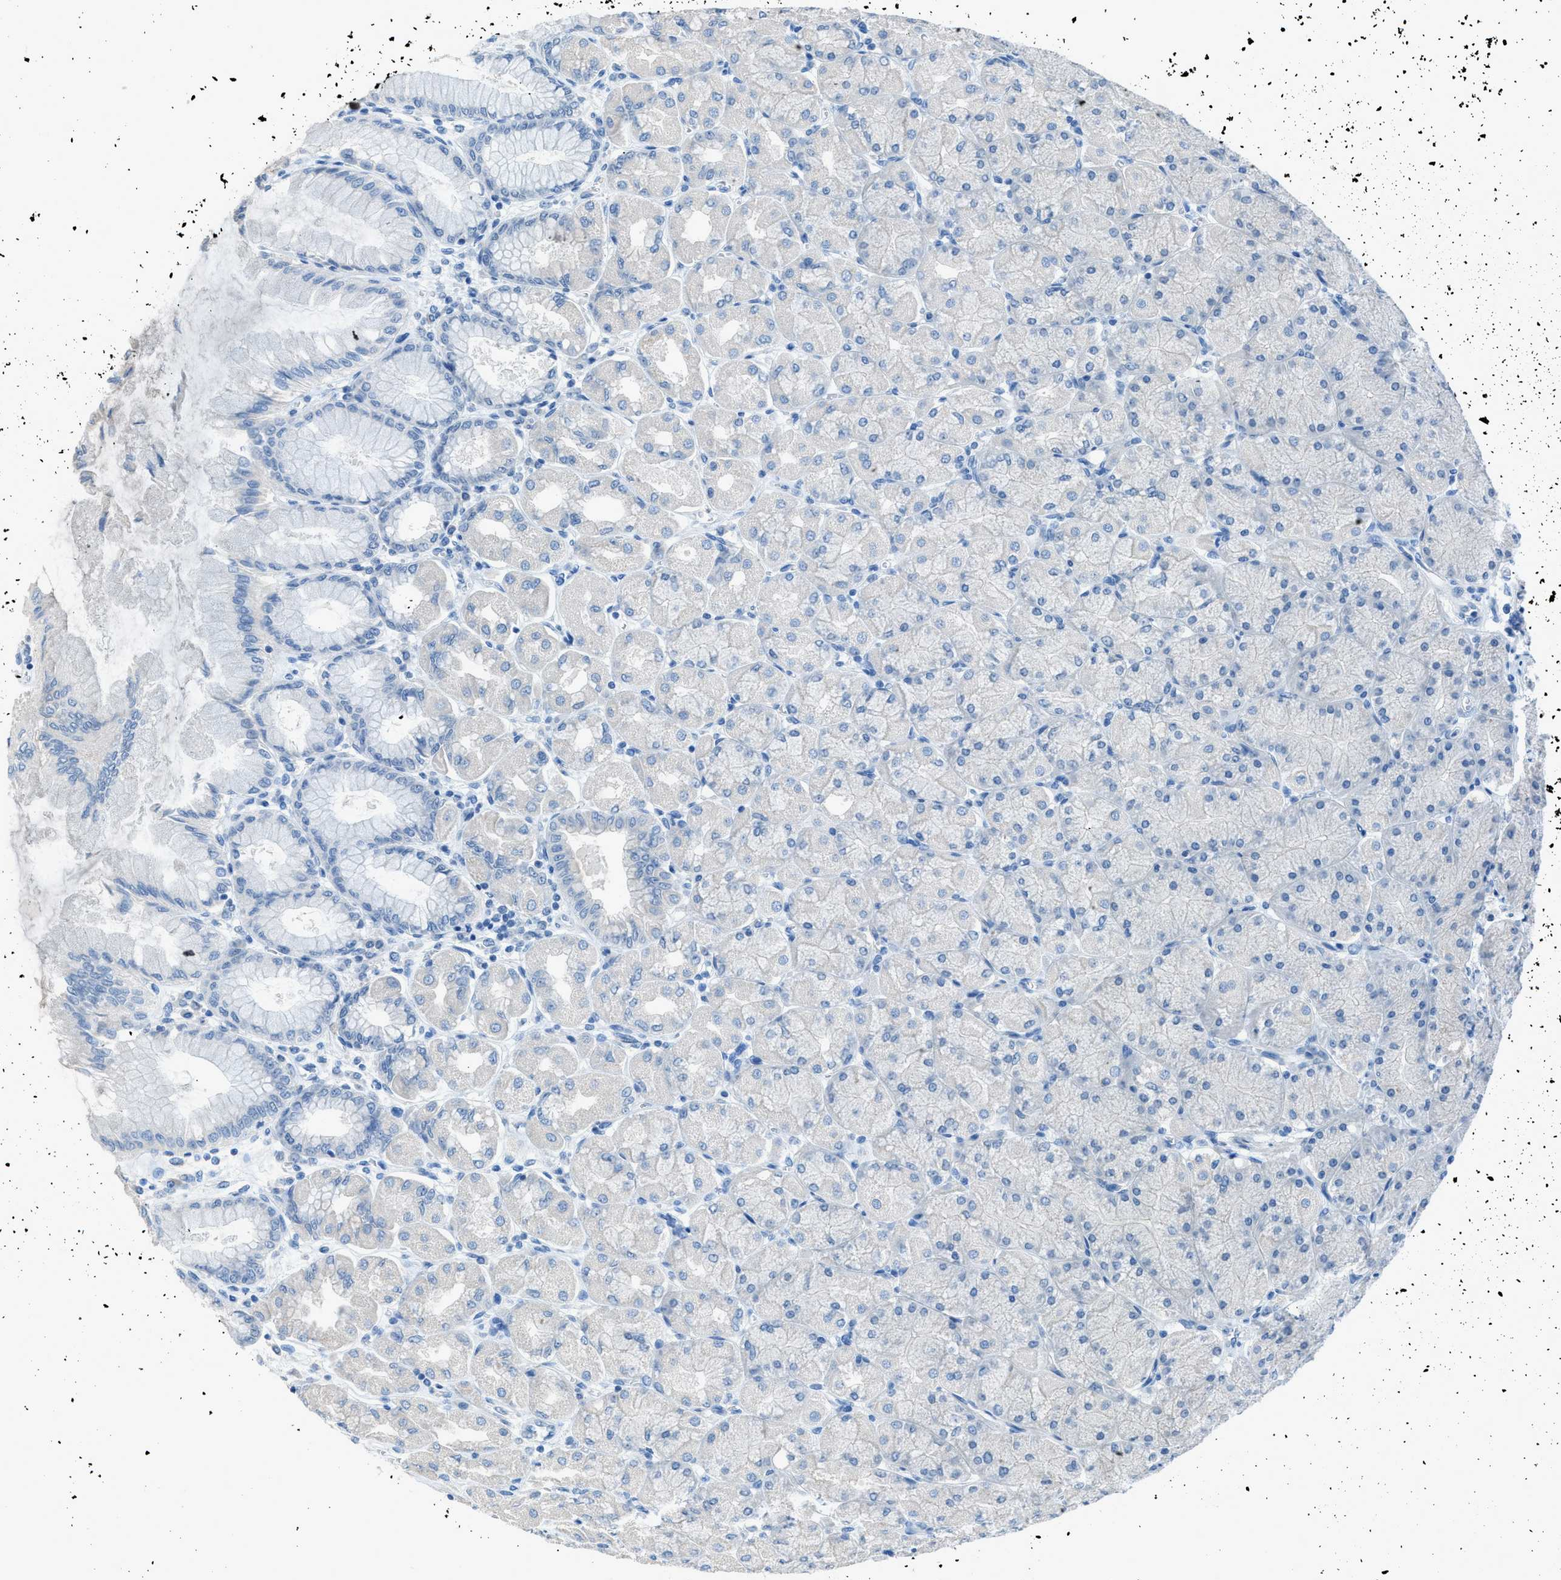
{"staining": {"intensity": "negative", "quantity": "none", "location": "none"}, "tissue": "stomach", "cell_type": "Glandular cells", "image_type": "normal", "snomed": [{"axis": "morphology", "description": "Normal tissue, NOS"}, {"axis": "topography", "description": "Stomach, upper"}], "caption": "Human stomach stained for a protein using IHC demonstrates no expression in glandular cells.", "gene": "ACAN", "patient": {"sex": "female", "age": 56}}